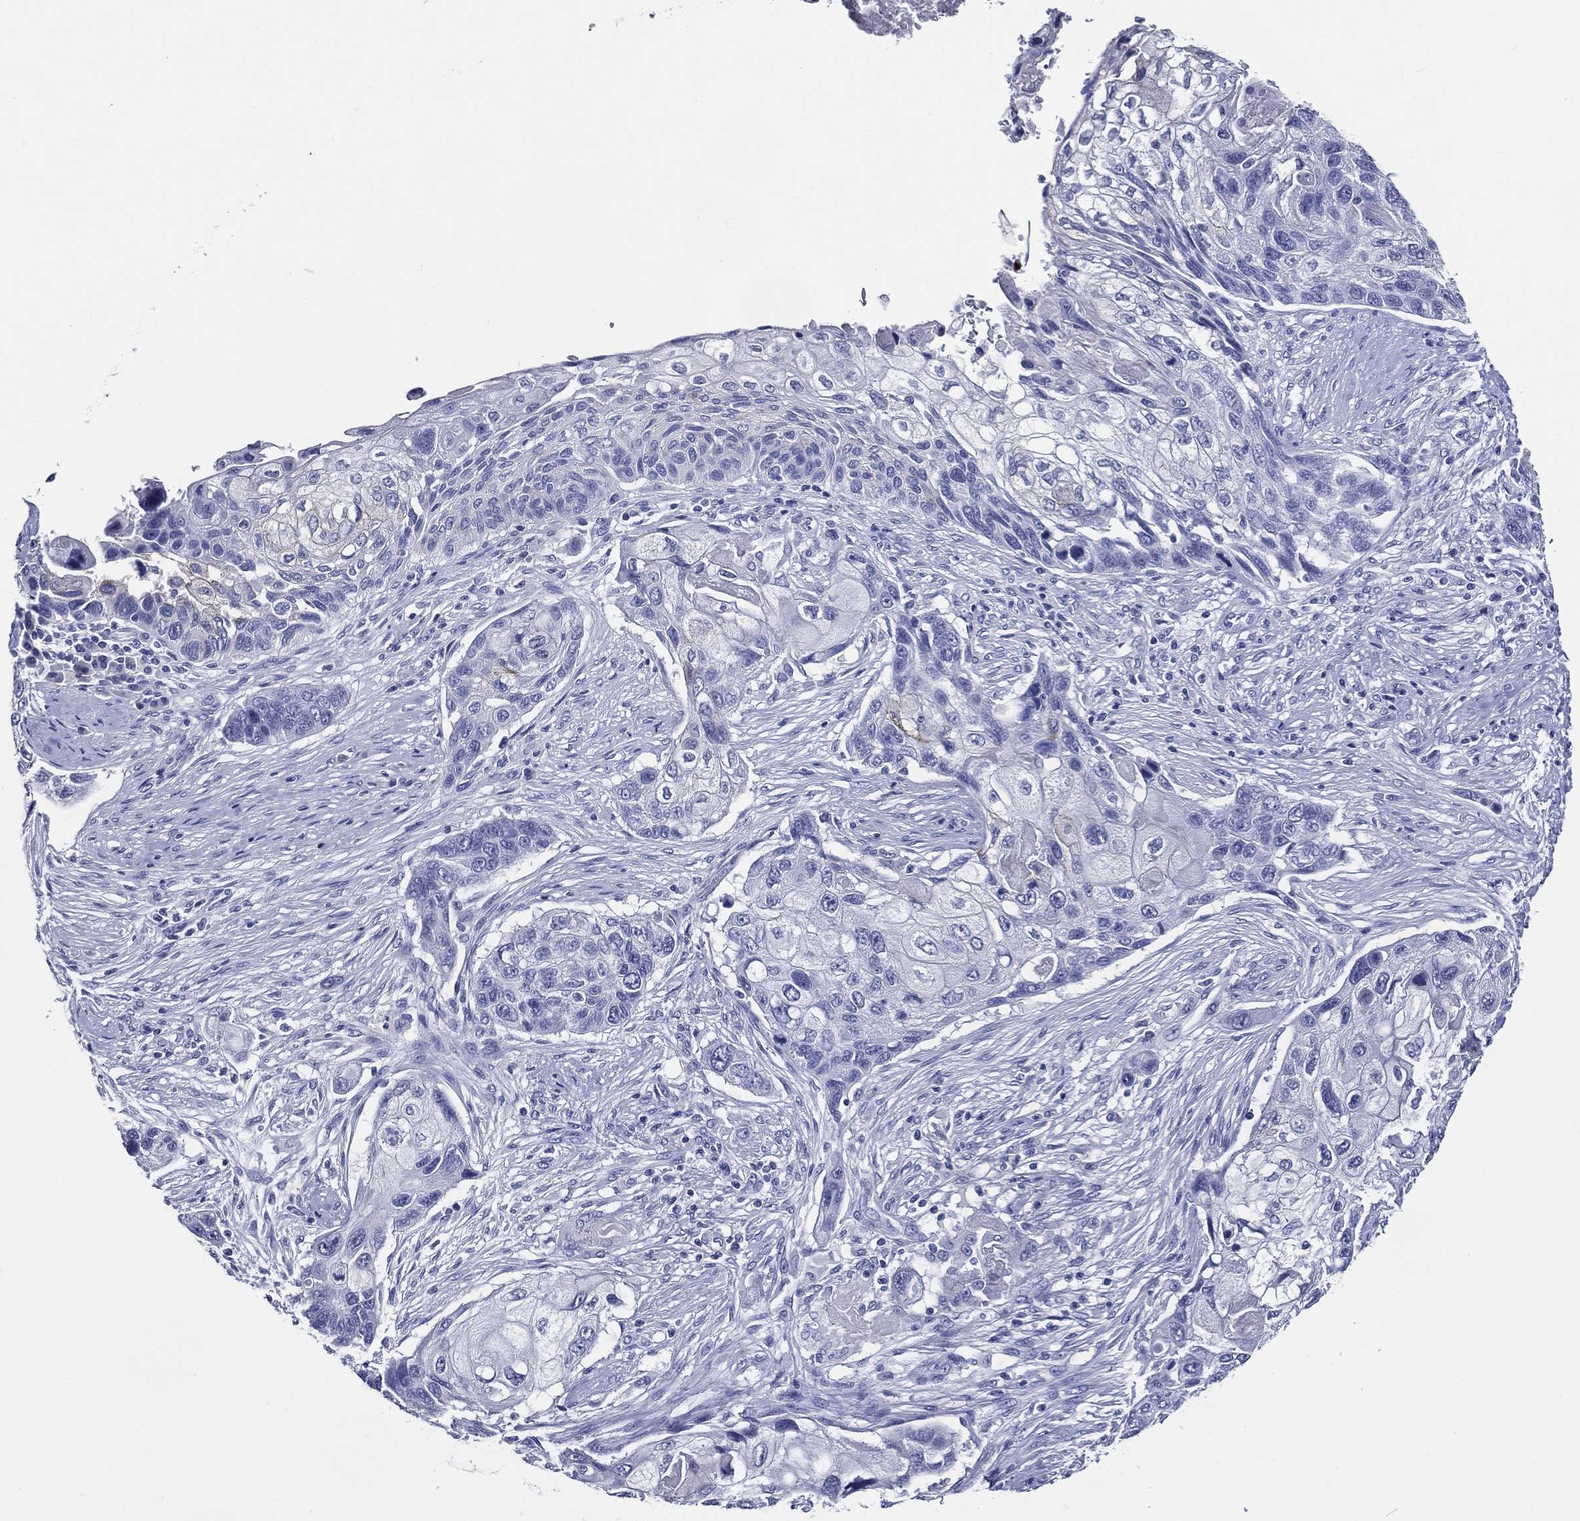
{"staining": {"intensity": "negative", "quantity": "none", "location": "none"}, "tissue": "lung cancer", "cell_type": "Tumor cells", "image_type": "cancer", "snomed": [{"axis": "morphology", "description": "Normal tissue, NOS"}, {"axis": "morphology", "description": "Squamous cell carcinoma, NOS"}, {"axis": "topography", "description": "Bronchus"}, {"axis": "topography", "description": "Lung"}], "caption": "The immunohistochemistry (IHC) histopathology image has no significant staining in tumor cells of lung cancer (squamous cell carcinoma) tissue. (Stains: DAB immunohistochemistry (IHC) with hematoxylin counter stain, Microscopy: brightfield microscopy at high magnification).", "gene": "ACE2", "patient": {"sex": "male", "age": 69}}